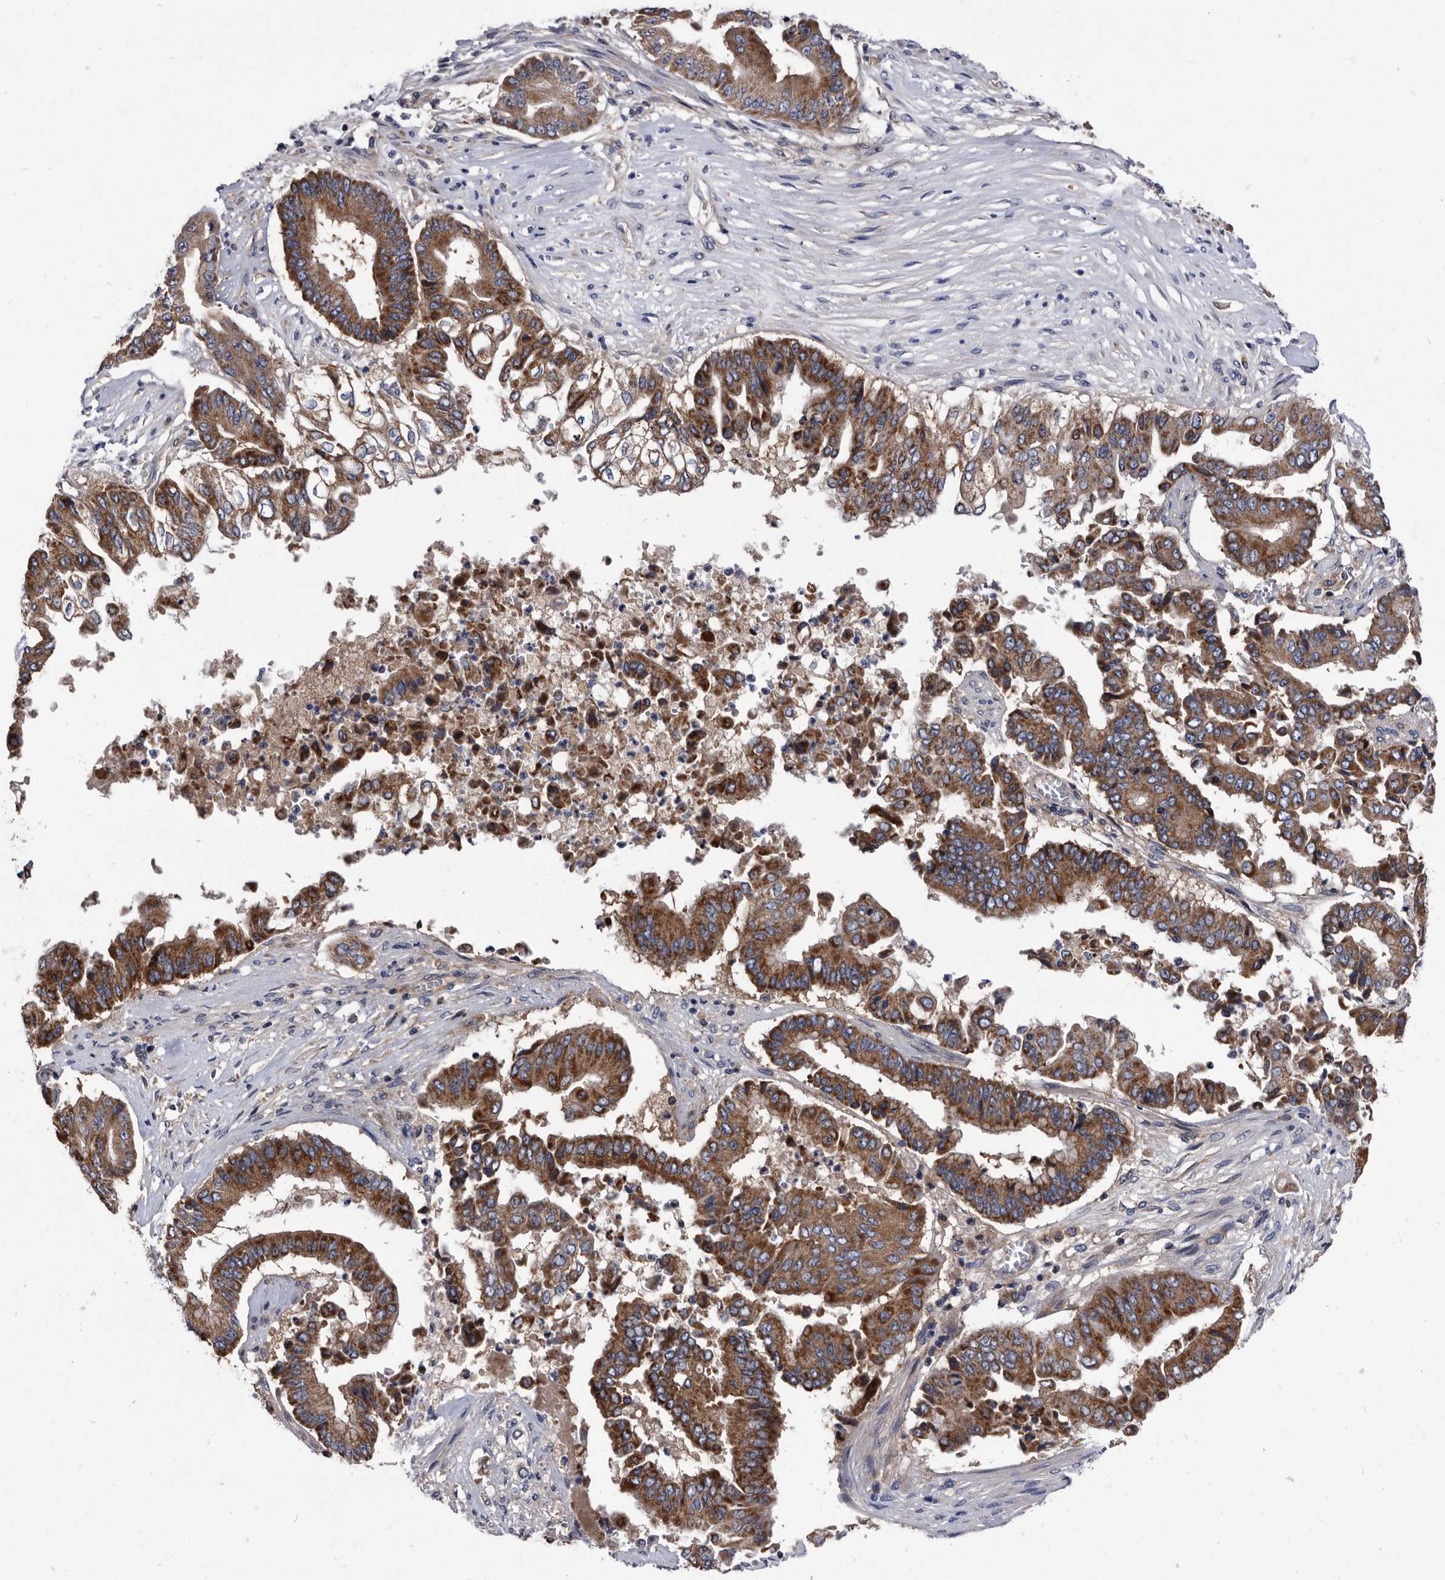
{"staining": {"intensity": "strong", "quantity": ">75%", "location": "cytoplasmic/membranous"}, "tissue": "pancreatic cancer", "cell_type": "Tumor cells", "image_type": "cancer", "snomed": [{"axis": "morphology", "description": "Adenocarcinoma, NOS"}, {"axis": "topography", "description": "Pancreas"}], "caption": "Immunohistochemistry (IHC) staining of adenocarcinoma (pancreatic), which displays high levels of strong cytoplasmic/membranous expression in about >75% of tumor cells indicating strong cytoplasmic/membranous protein expression. The staining was performed using DAB (brown) for protein detection and nuclei were counterstained in hematoxylin (blue).", "gene": "DTNBP1", "patient": {"sex": "female", "age": 77}}